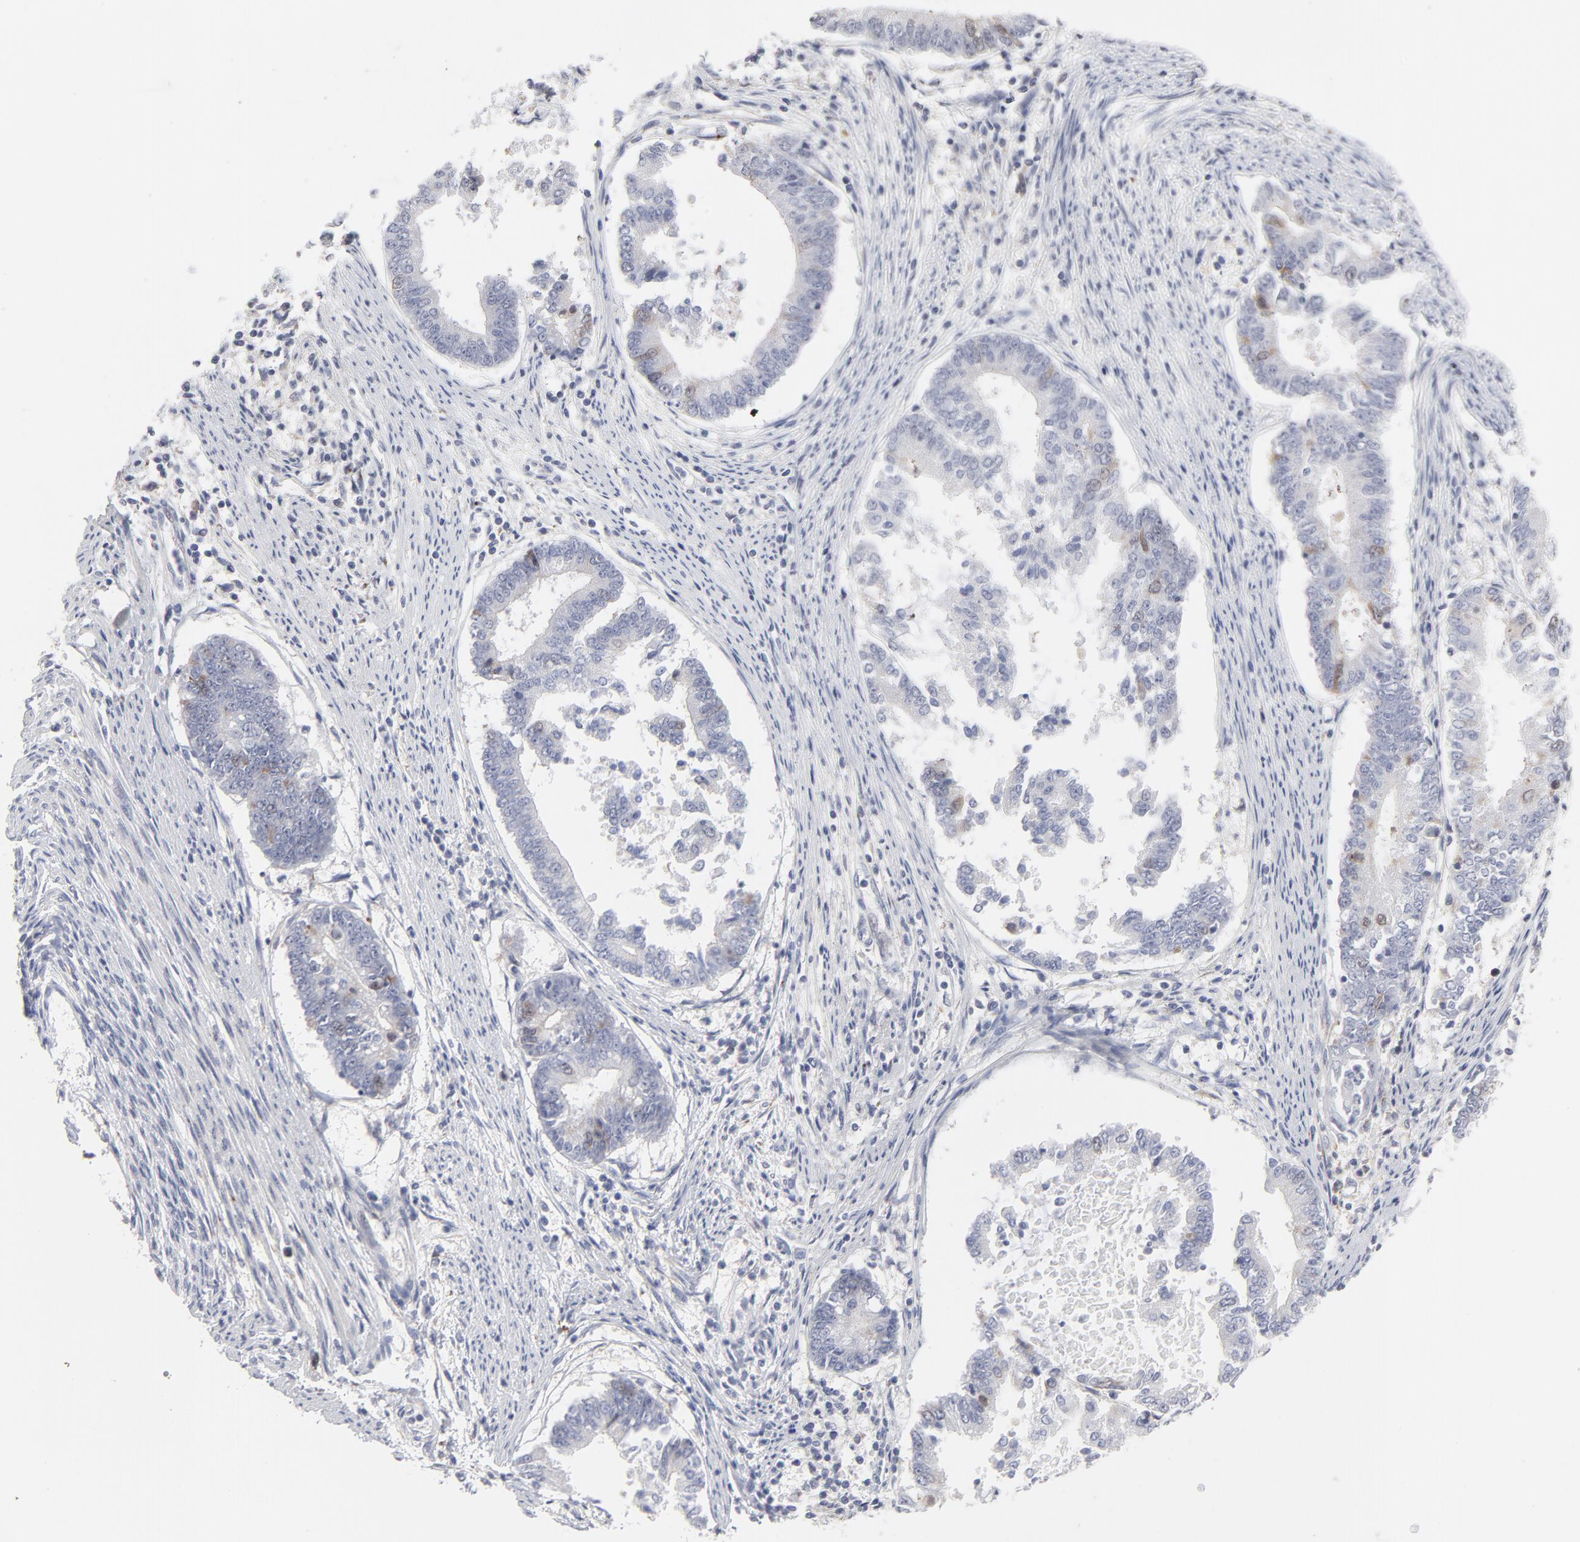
{"staining": {"intensity": "weak", "quantity": "<25%", "location": "cytoplasmic/membranous"}, "tissue": "endometrial cancer", "cell_type": "Tumor cells", "image_type": "cancer", "snomed": [{"axis": "morphology", "description": "Adenocarcinoma, NOS"}, {"axis": "topography", "description": "Endometrium"}], "caption": "This is a histopathology image of immunohistochemistry (IHC) staining of endometrial cancer (adenocarcinoma), which shows no expression in tumor cells.", "gene": "AURKA", "patient": {"sex": "female", "age": 63}}